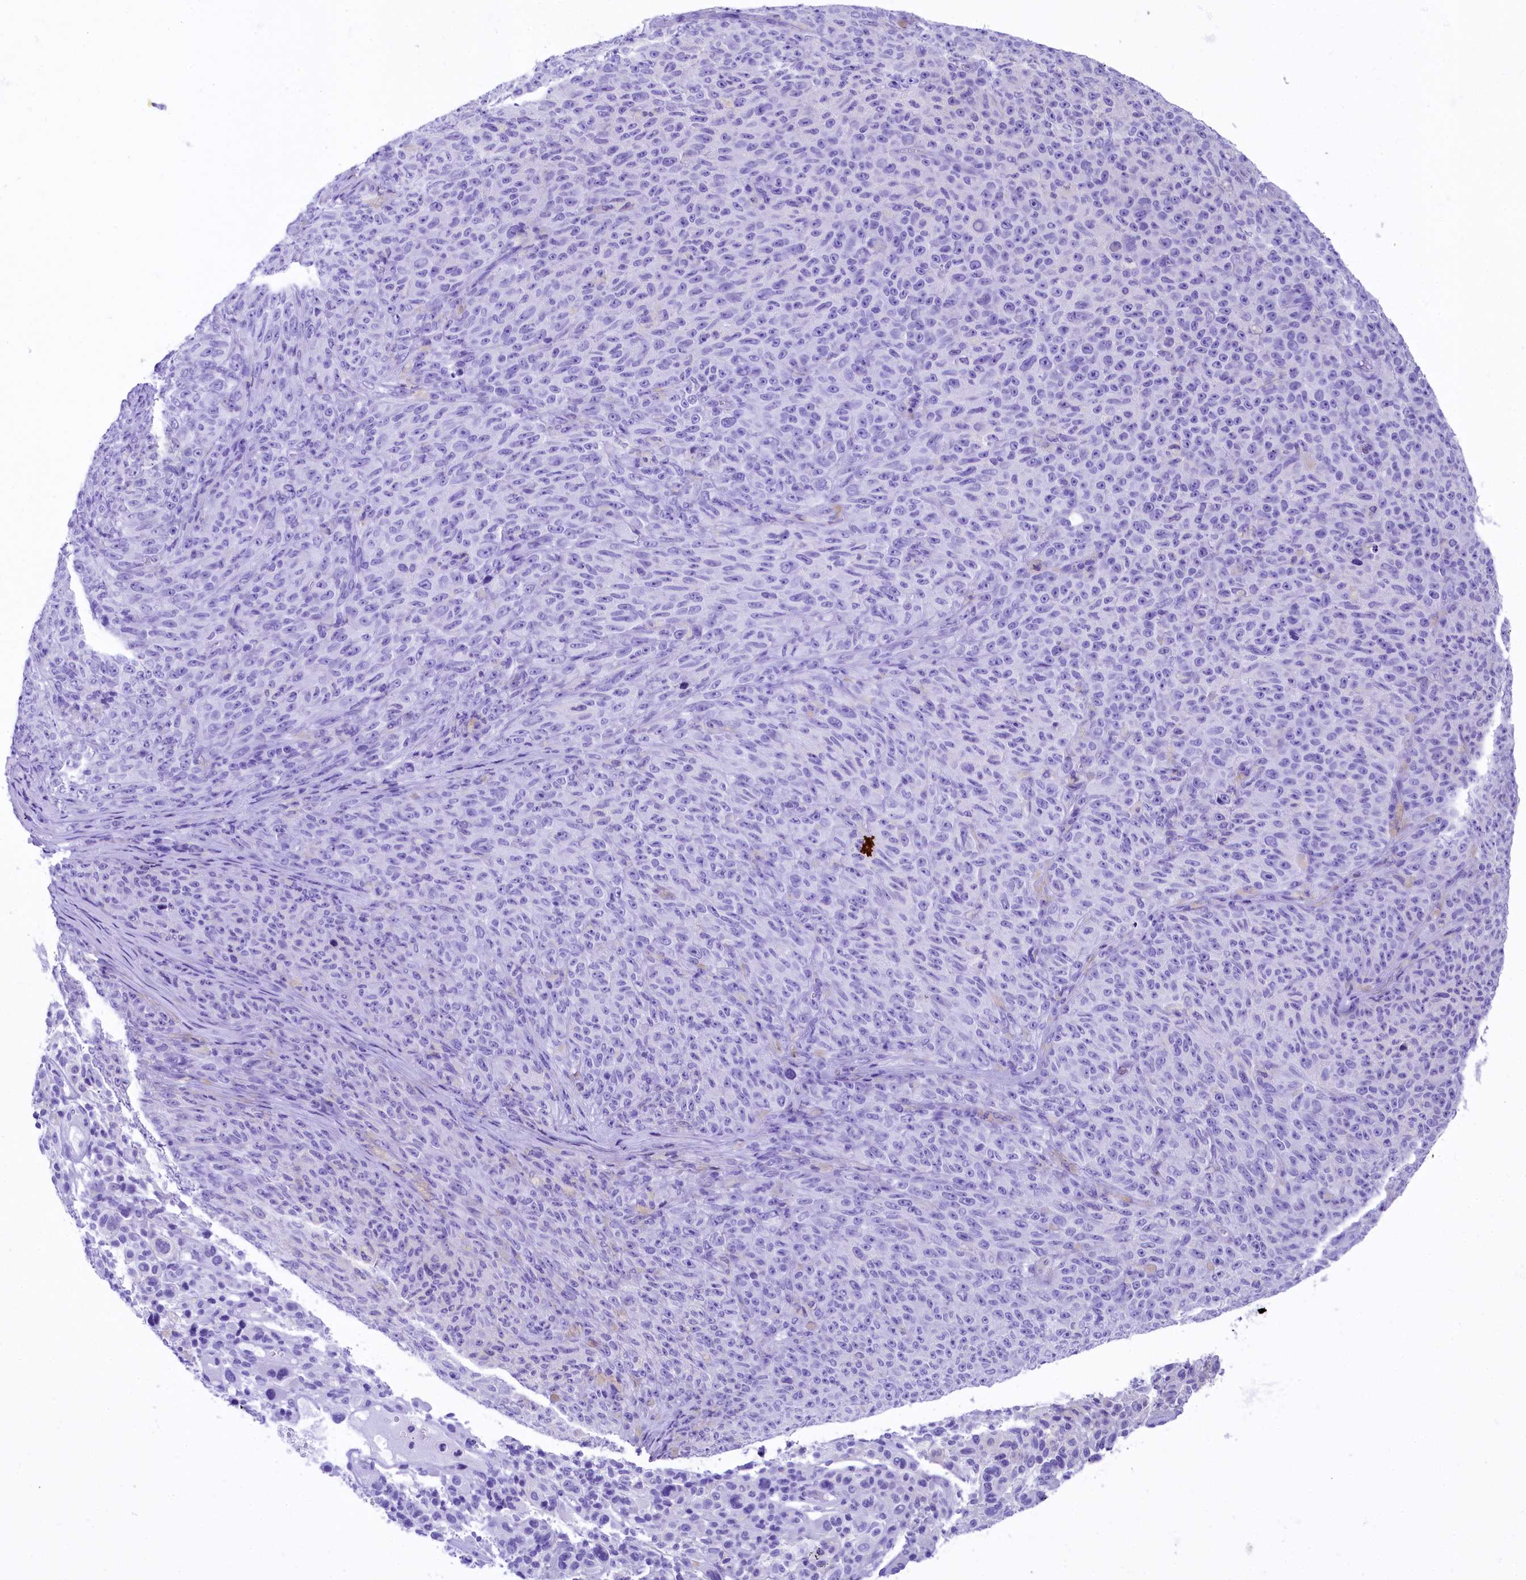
{"staining": {"intensity": "negative", "quantity": "none", "location": "none"}, "tissue": "melanoma", "cell_type": "Tumor cells", "image_type": "cancer", "snomed": [{"axis": "morphology", "description": "Malignant melanoma, NOS"}, {"axis": "topography", "description": "Skin"}], "caption": "The immunohistochemistry photomicrograph has no significant positivity in tumor cells of malignant melanoma tissue.", "gene": "UBXN6", "patient": {"sex": "female", "age": 82}}